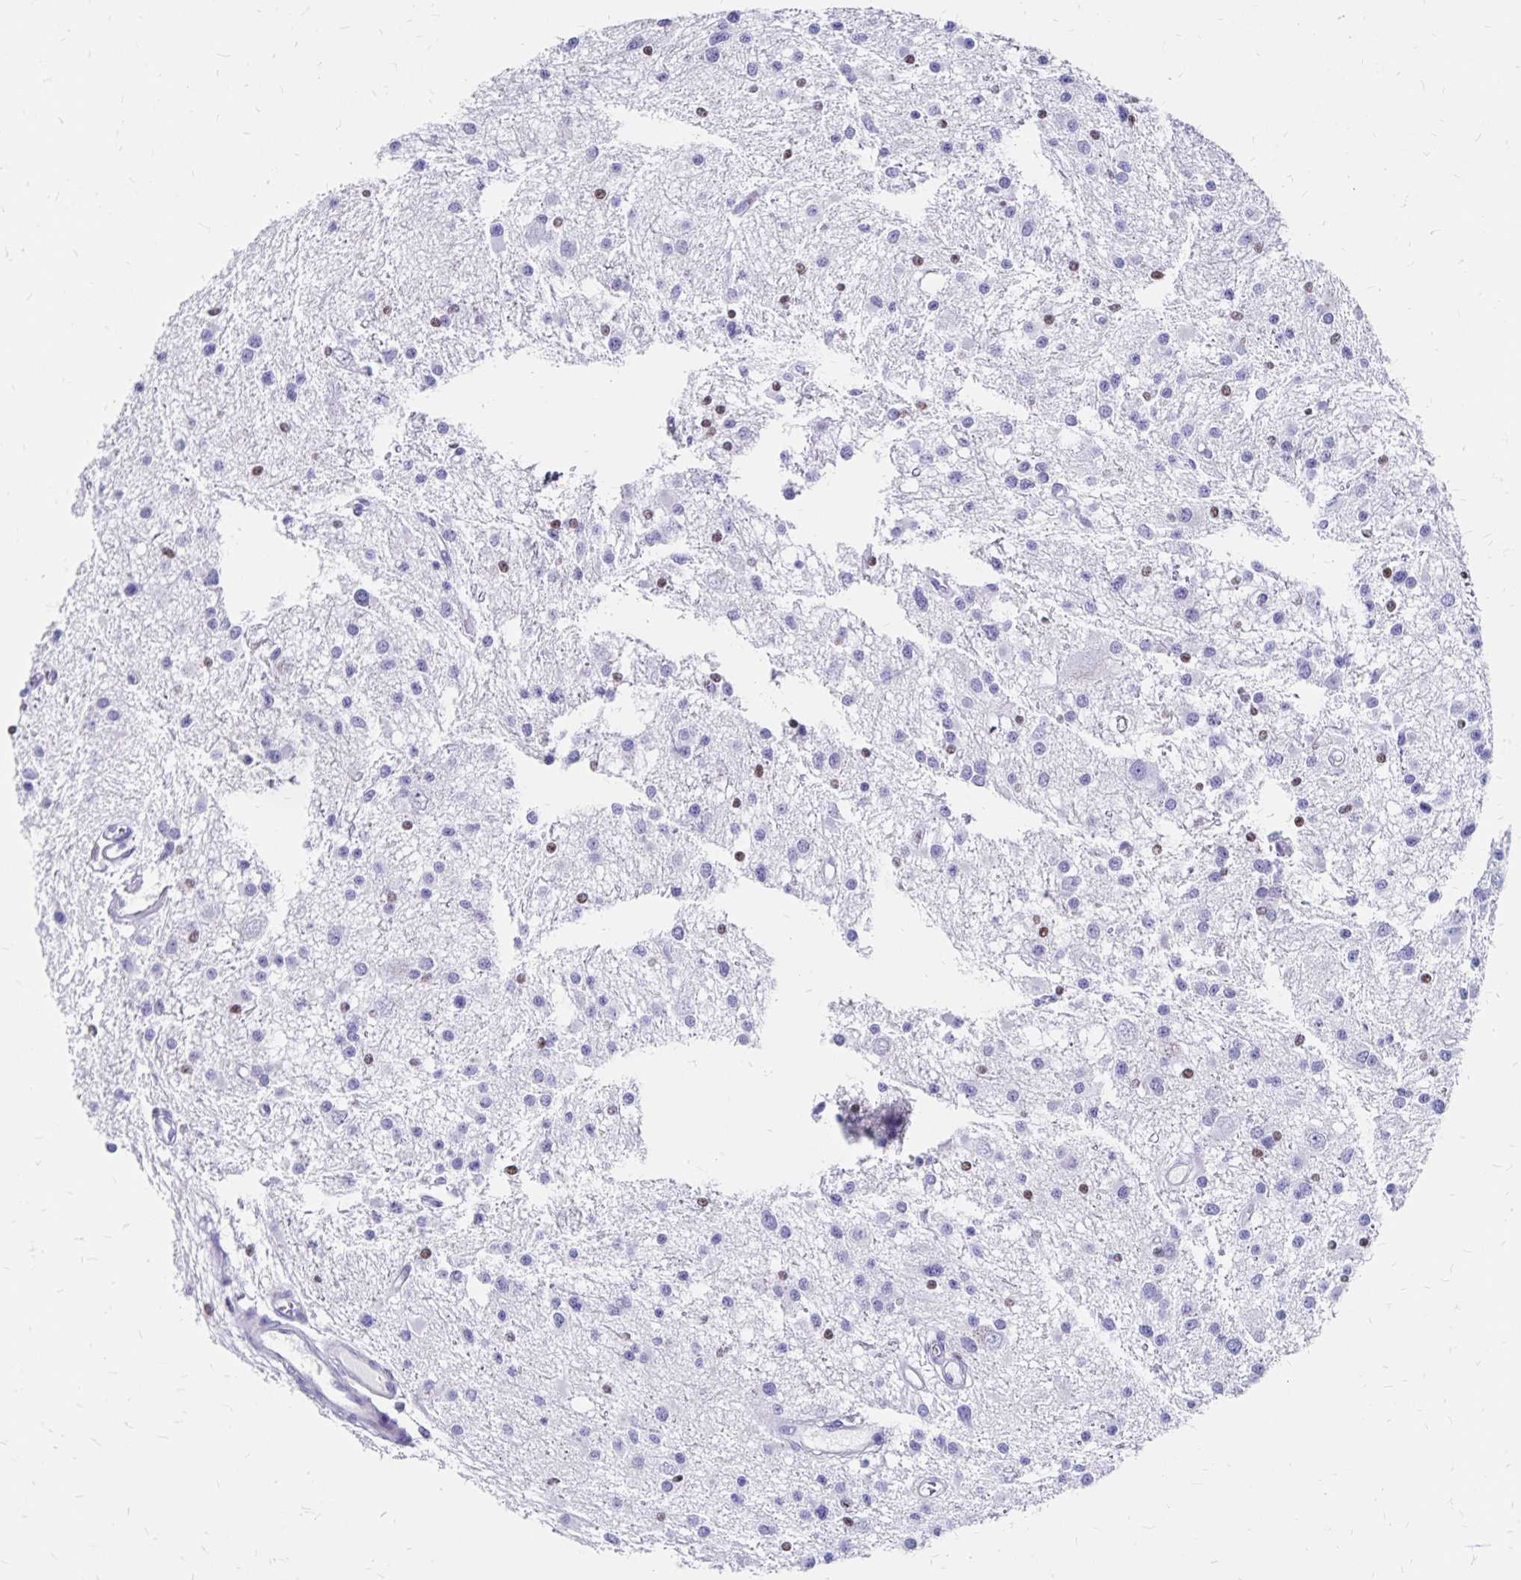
{"staining": {"intensity": "negative", "quantity": "none", "location": "none"}, "tissue": "glioma", "cell_type": "Tumor cells", "image_type": "cancer", "snomed": [{"axis": "morphology", "description": "Glioma, malignant, High grade"}, {"axis": "topography", "description": "Brain"}], "caption": "Glioma was stained to show a protein in brown. There is no significant positivity in tumor cells.", "gene": "IKZF1", "patient": {"sex": "male", "age": 54}}